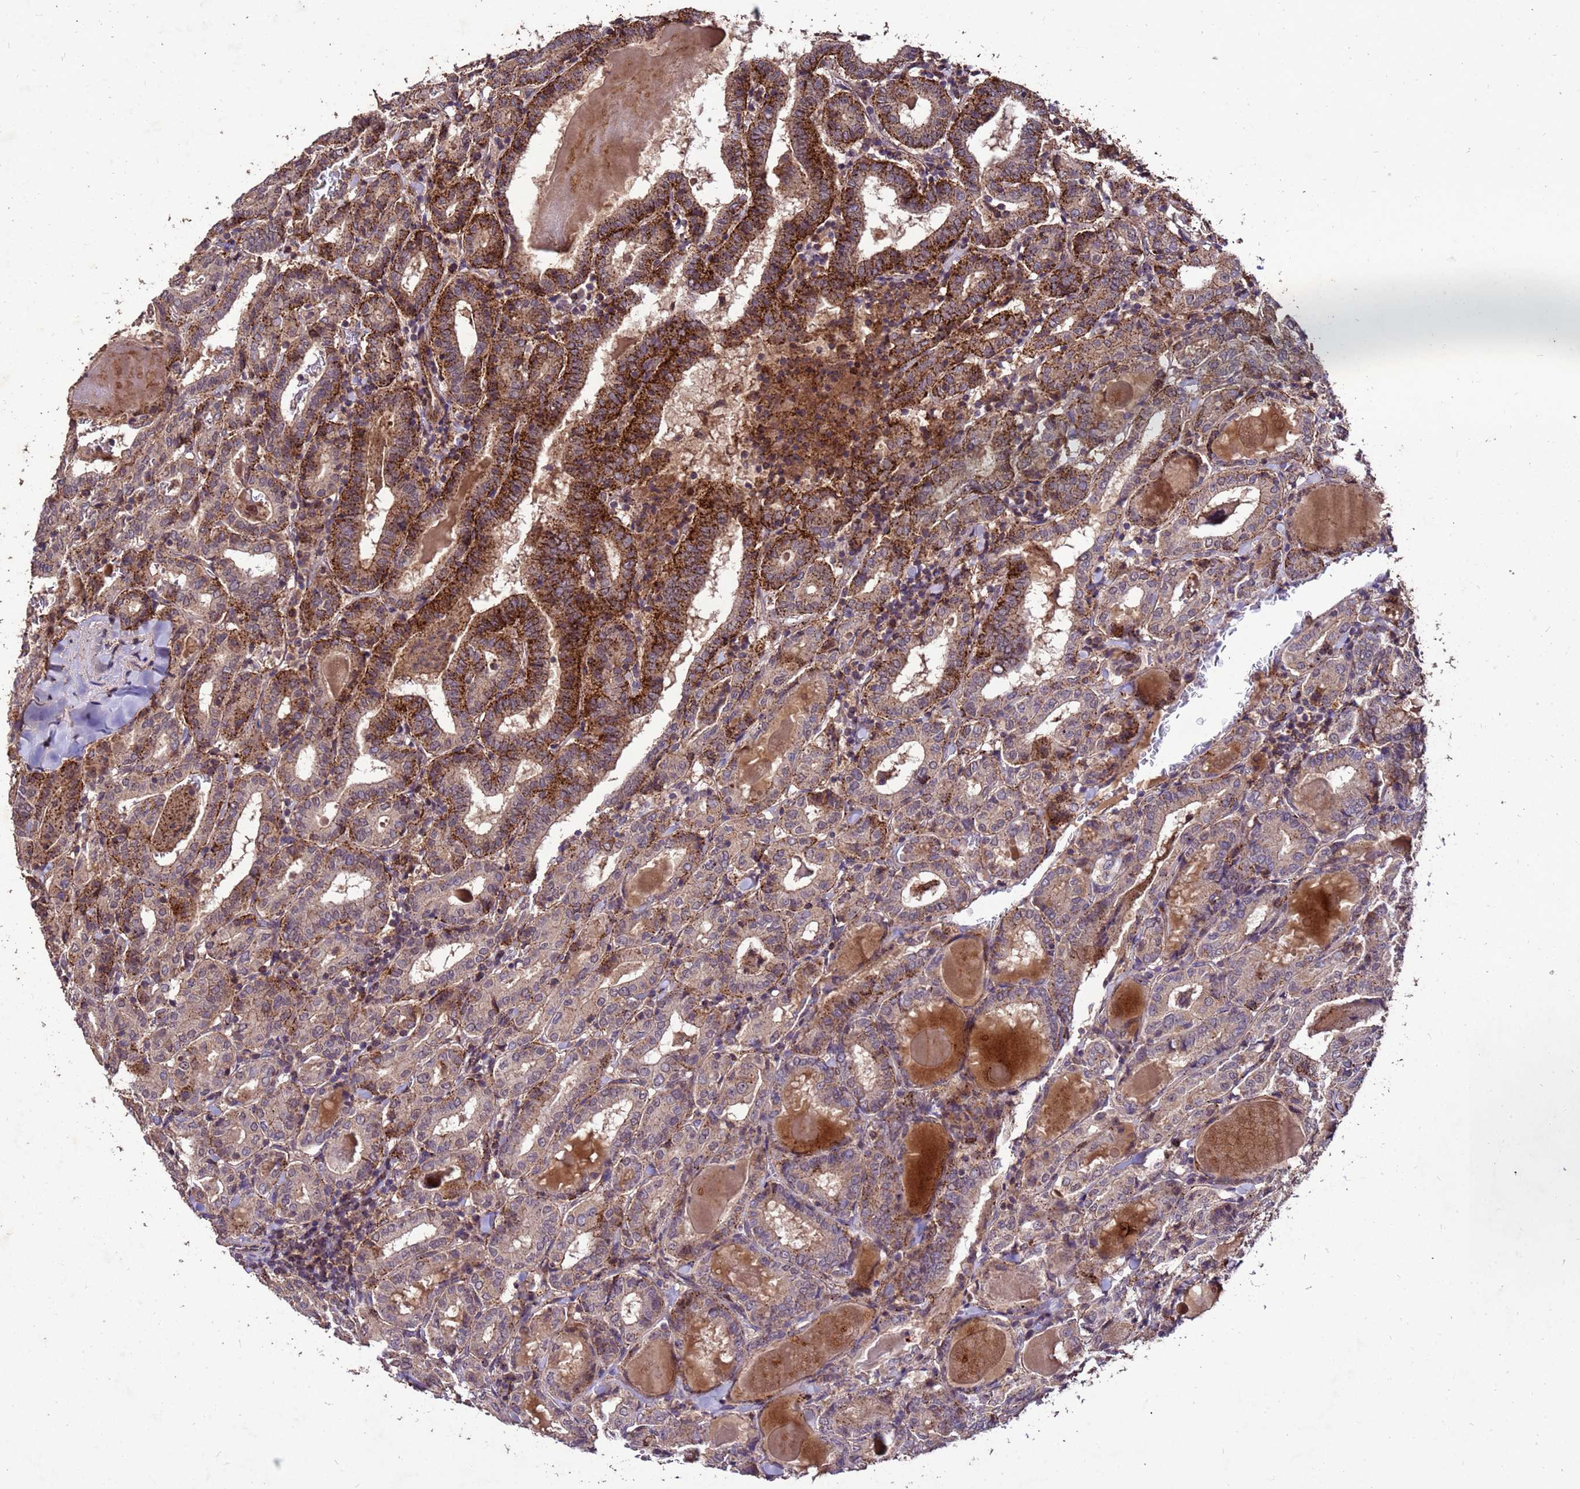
{"staining": {"intensity": "strong", "quantity": "25%-75%", "location": "cytoplasmic/membranous"}, "tissue": "thyroid cancer", "cell_type": "Tumor cells", "image_type": "cancer", "snomed": [{"axis": "morphology", "description": "Papillary adenocarcinoma, NOS"}, {"axis": "topography", "description": "Thyroid gland"}], "caption": "Strong cytoplasmic/membranous positivity is identified in about 25%-75% of tumor cells in thyroid cancer.", "gene": "TOR4A", "patient": {"sex": "female", "age": 72}}